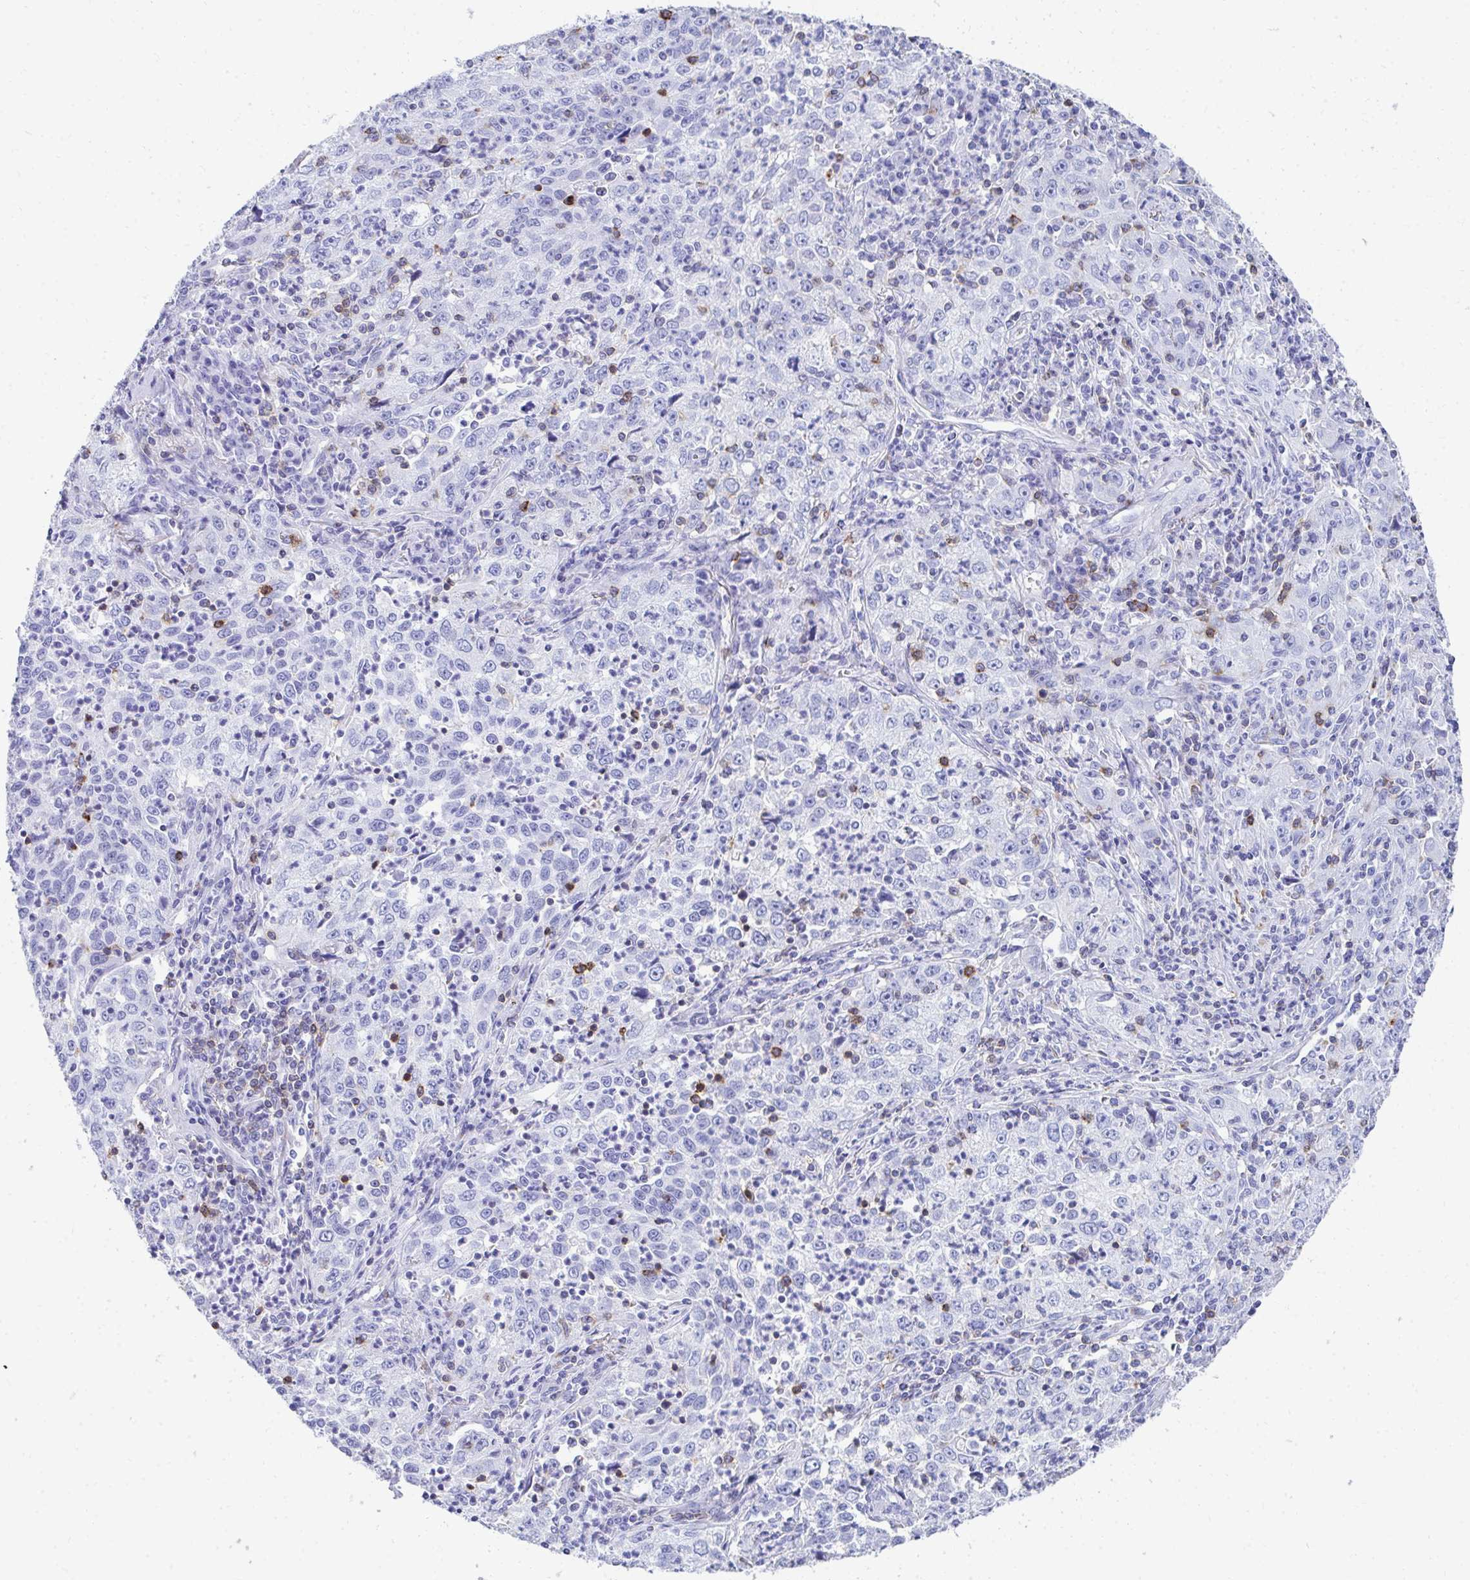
{"staining": {"intensity": "negative", "quantity": "none", "location": "none"}, "tissue": "lung cancer", "cell_type": "Tumor cells", "image_type": "cancer", "snomed": [{"axis": "morphology", "description": "Squamous cell carcinoma, NOS"}, {"axis": "topography", "description": "Lung"}], "caption": "A histopathology image of human squamous cell carcinoma (lung) is negative for staining in tumor cells.", "gene": "CD7", "patient": {"sex": "male", "age": 71}}